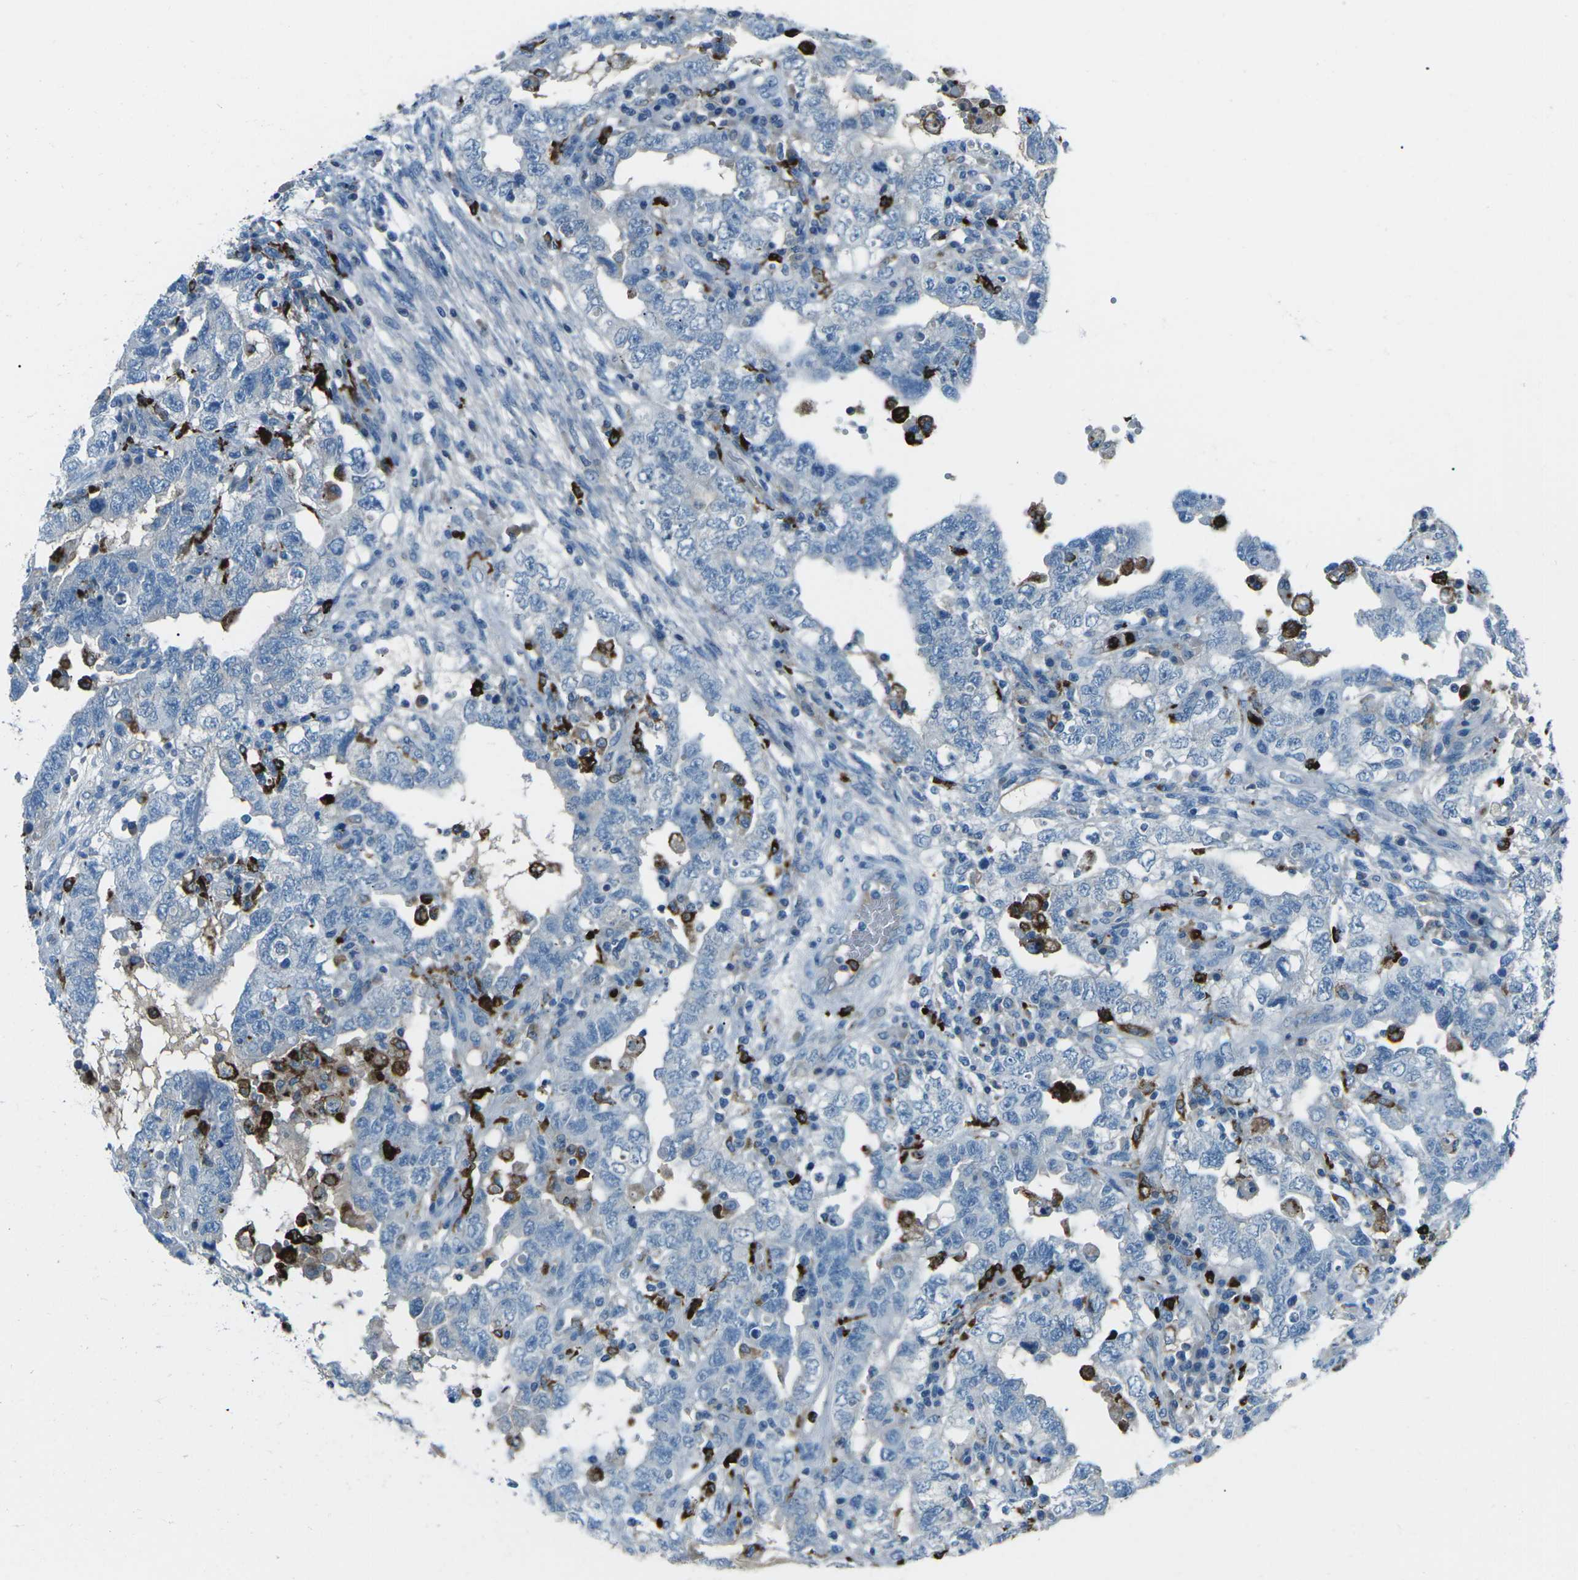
{"staining": {"intensity": "negative", "quantity": "none", "location": "none"}, "tissue": "testis cancer", "cell_type": "Tumor cells", "image_type": "cancer", "snomed": [{"axis": "morphology", "description": "Carcinoma, Embryonal, NOS"}, {"axis": "topography", "description": "Testis"}], "caption": "Immunohistochemistry histopathology image of neoplastic tissue: human embryonal carcinoma (testis) stained with DAB (3,3'-diaminobenzidine) demonstrates no significant protein positivity in tumor cells. (DAB (3,3'-diaminobenzidine) immunohistochemistry, high magnification).", "gene": "FCN1", "patient": {"sex": "male", "age": 26}}